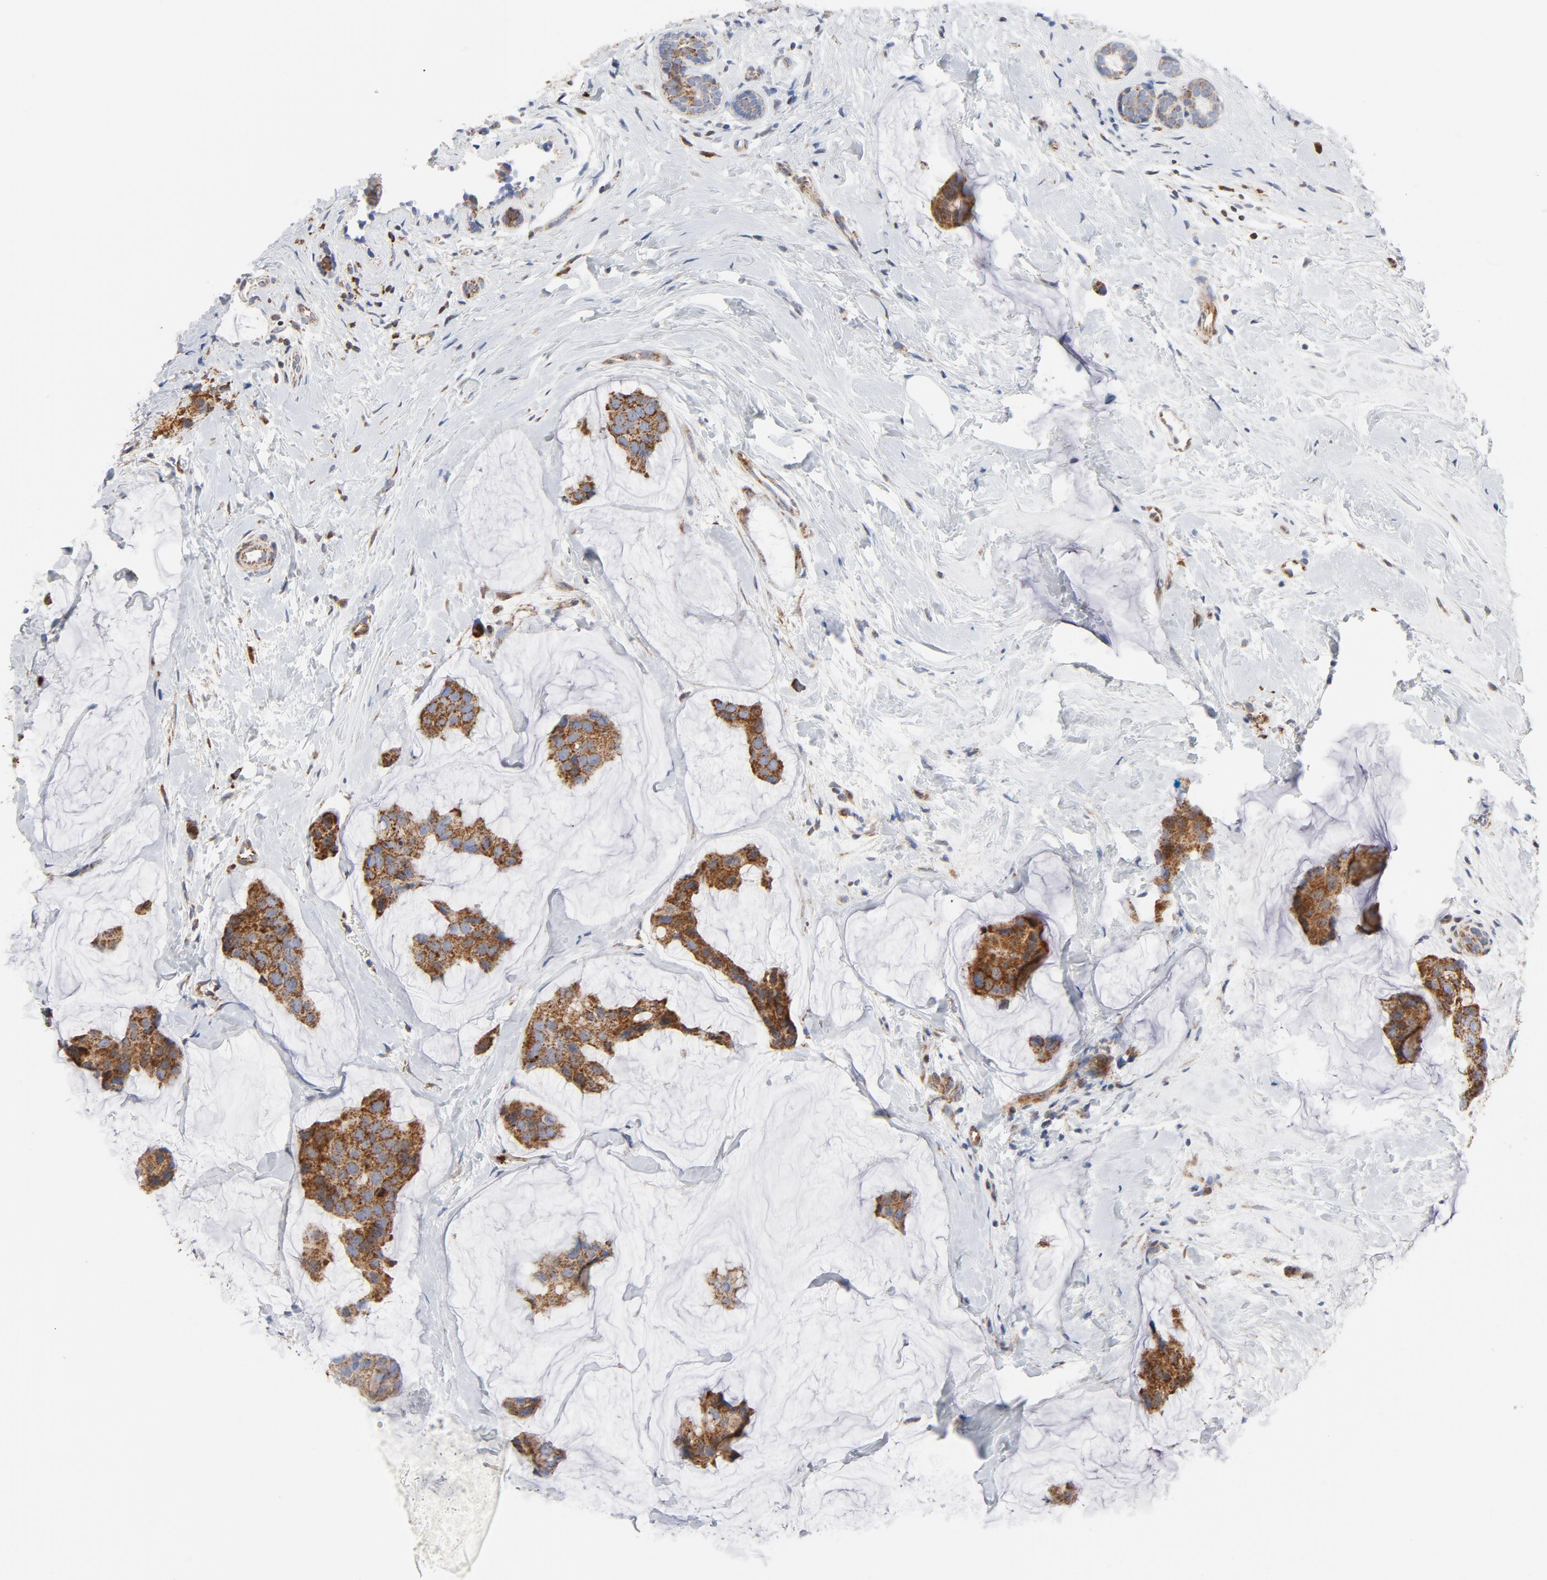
{"staining": {"intensity": "strong", "quantity": ">75%", "location": "cytoplasmic/membranous"}, "tissue": "breast cancer", "cell_type": "Tumor cells", "image_type": "cancer", "snomed": [{"axis": "morphology", "description": "Normal tissue, NOS"}, {"axis": "morphology", "description": "Duct carcinoma"}, {"axis": "topography", "description": "Breast"}], "caption": "Breast cancer (infiltrating ductal carcinoma) stained with DAB (3,3'-diaminobenzidine) immunohistochemistry (IHC) shows high levels of strong cytoplasmic/membranous expression in approximately >75% of tumor cells. Ihc stains the protein in brown and the nuclei are stained blue.", "gene": "CYCS", "patient": {"sex": "female", "age": 50}}